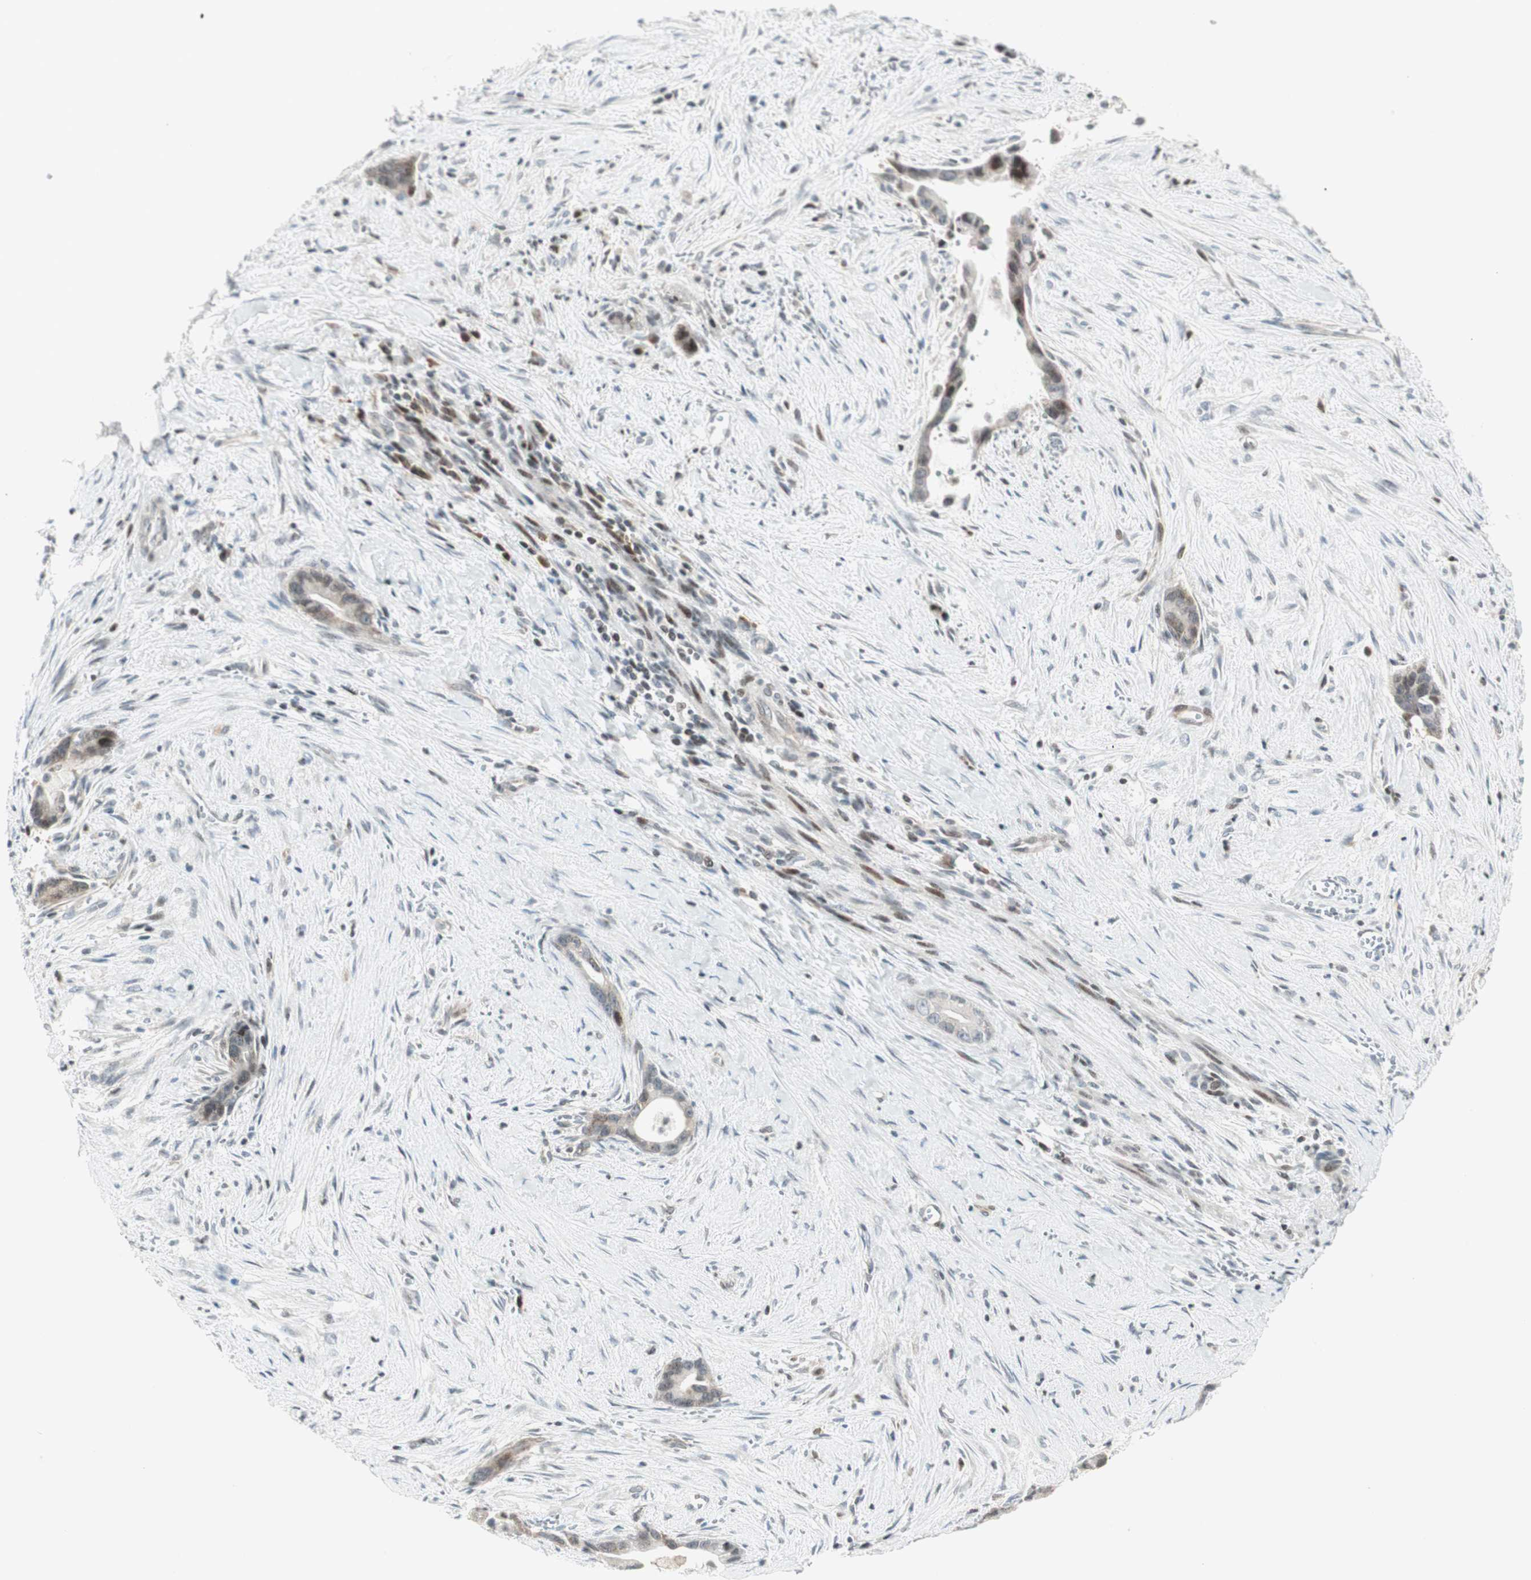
{"staining": {"intensity": "negative", "quantity": "none", "location": "none"}, "tissue": "liver cancer", "cell_type": "Tumor cells", "image_type": "cancer", "snomed": [{"axis": "morphology", "description": "Cholangiocarcinoma"}, {"axis": "topography", "description": "Liver"}], "caption": "This is an IHC micrograph of liver cancer. There is no staining in tumor cells.", "gene": "TPT1", "patient": {"sex": "female", "age": 55}}